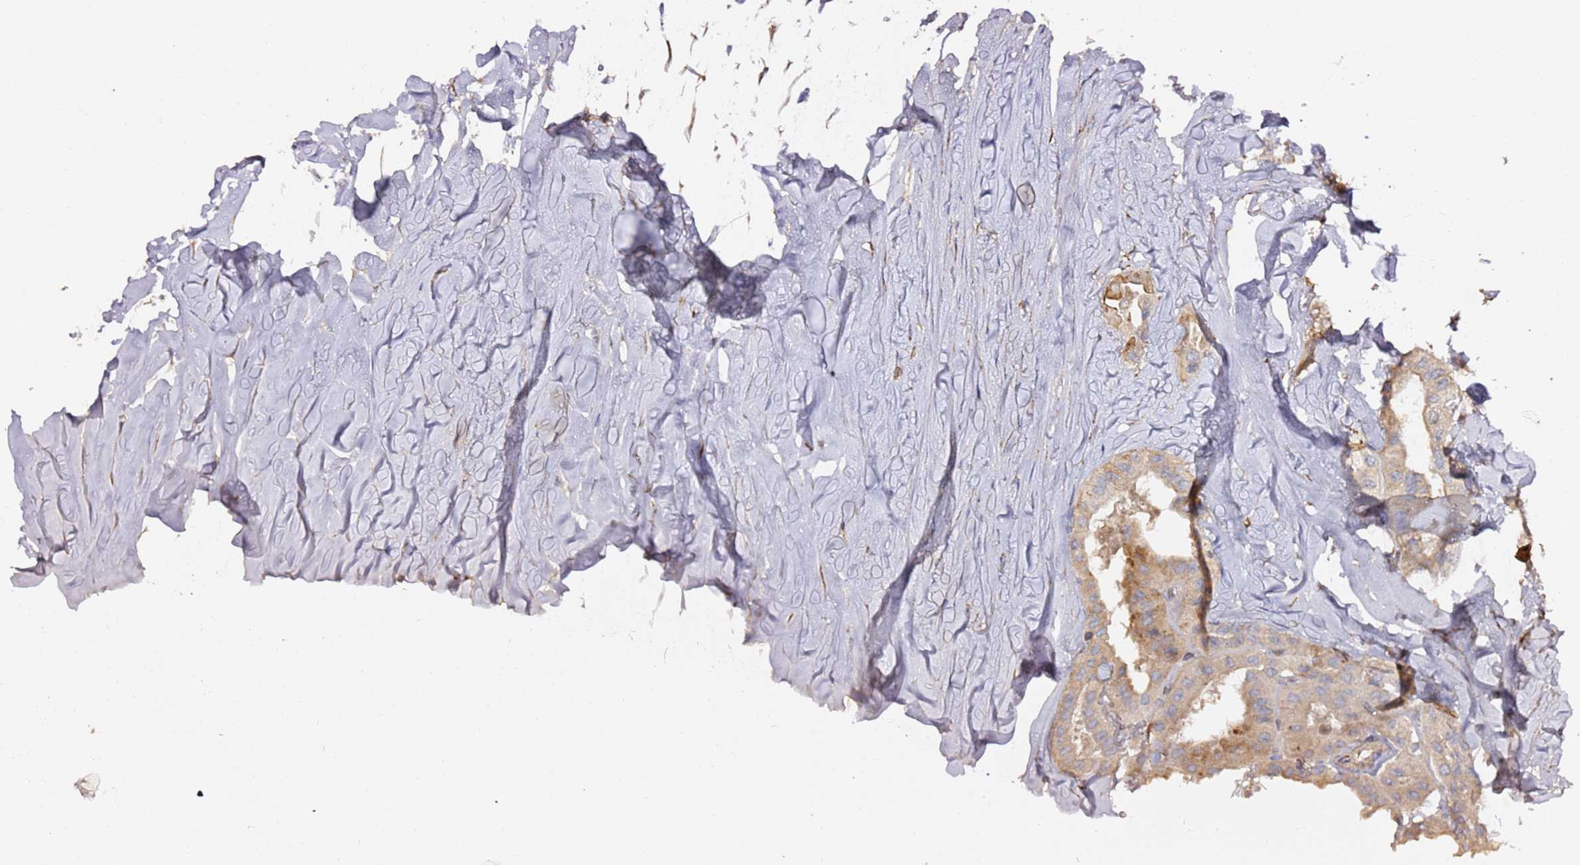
{"staining": {"intensity": "weak", "quantity": "<25%", "location": "cytoplasmic/membranous"}, "tissue": "thyroid cancer", "cell_type": "Tumor cells", "image_type": "cancer", "snomed": [{"axis": "morphology", "description": "Papillary adenocarcinoma, NOS"}, {"axis": "topography", "description": "Thyroid gland"}], "caption": "Tumor cells show no significant positivity in thyroid papillary adenocarcinoma. (Brightfield microscopy of DAB IHC at high magnification).", "gene": "HSD17B7", "patient": {"sex": "female", "age": 59}}